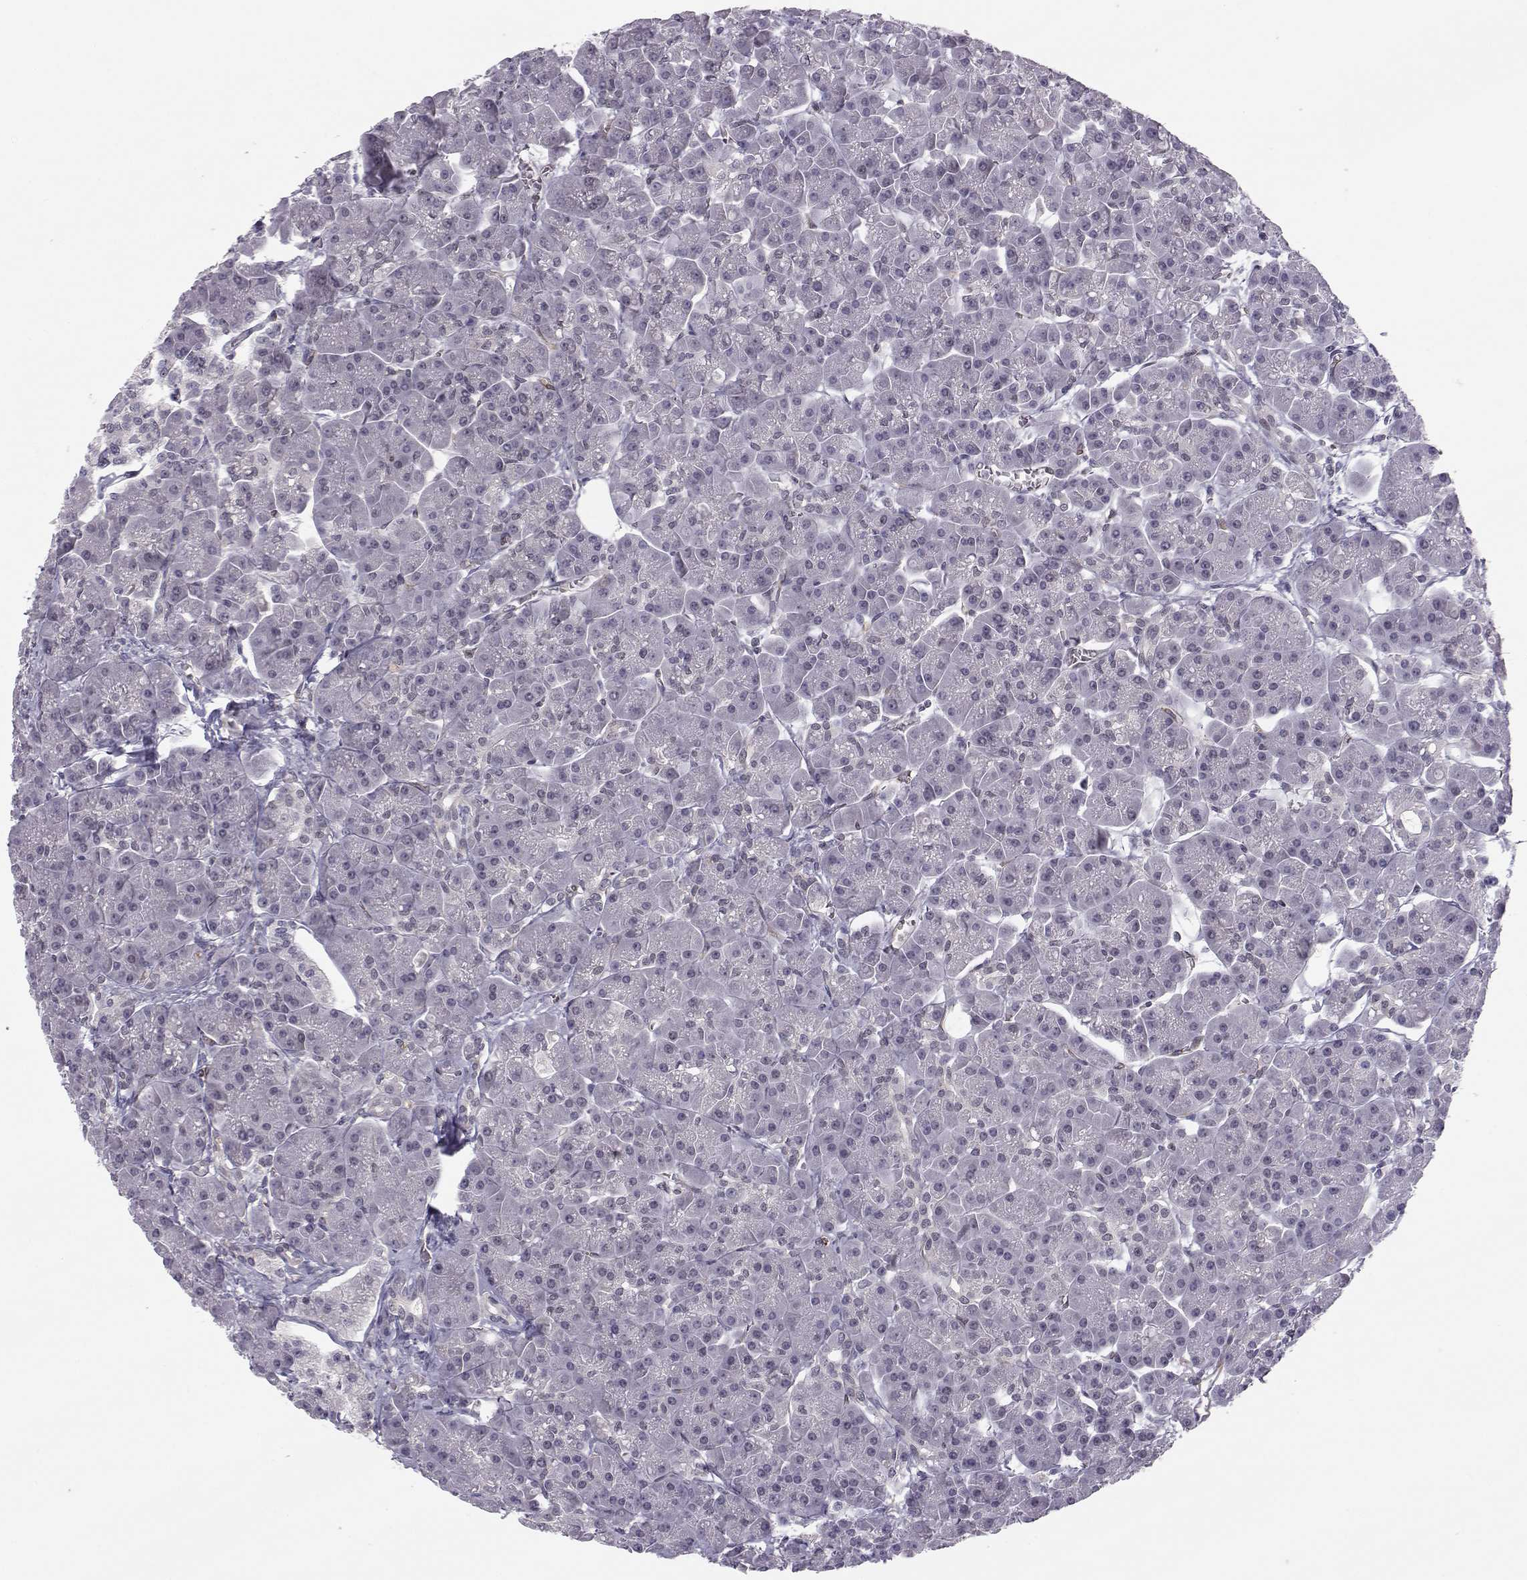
{"staining": {"intensity": "negative", "quantity": "none", "location": "none"}, "tissue": "pancreas", "cell_type": "Exocrine glandular cells", "image_type": "normal", "snomed": [{"axis": "morphology", "description": "Normal tissue, NOS"}, {"axis": "topography", "description": "Pancreas"}], "caption": "This photomicrograph is of benign pancreas stained with immunohistochemistry (IHC) to label a protein in brown with the nuclei are counter-stained blue. There is no staining in exocrine glandular cells.", "gene": "KIF13B", "patient": {"sex": "male", "age": 70}}